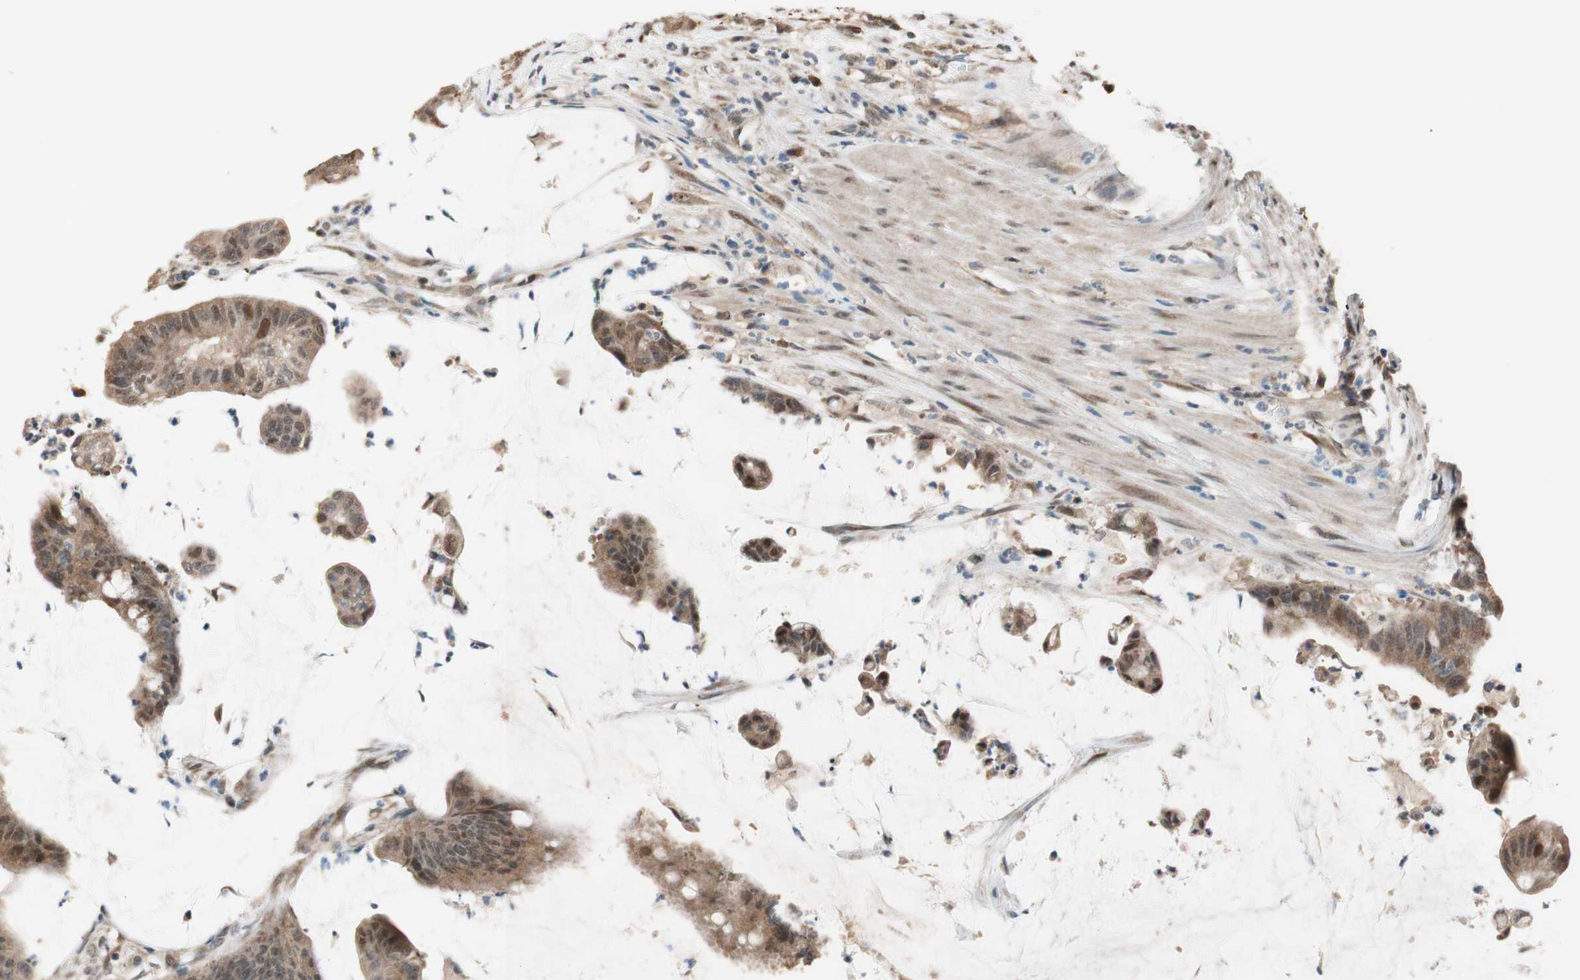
{"staining": {"intensity": "moderate", "quantity": ">75%", "location": "cytoplasmic/membranous"}, "tissue": "colorectal cancer", "cell_type": "Tumor cells", "image_type": "cancer", "snomed": [{"axis": "morphology", "description": "Adenocarcinoma, NOS"}, {"axis": "topography", "description": "Rectum"}], "caption": "Protein expression analysis of colorectal adenocarcinoma reveals moderate cytoplasmic/membranous positivity in approximately >75% of tumor cells.", "gene": "CCNC", "patient": {"sex": "female", "age": 66}}